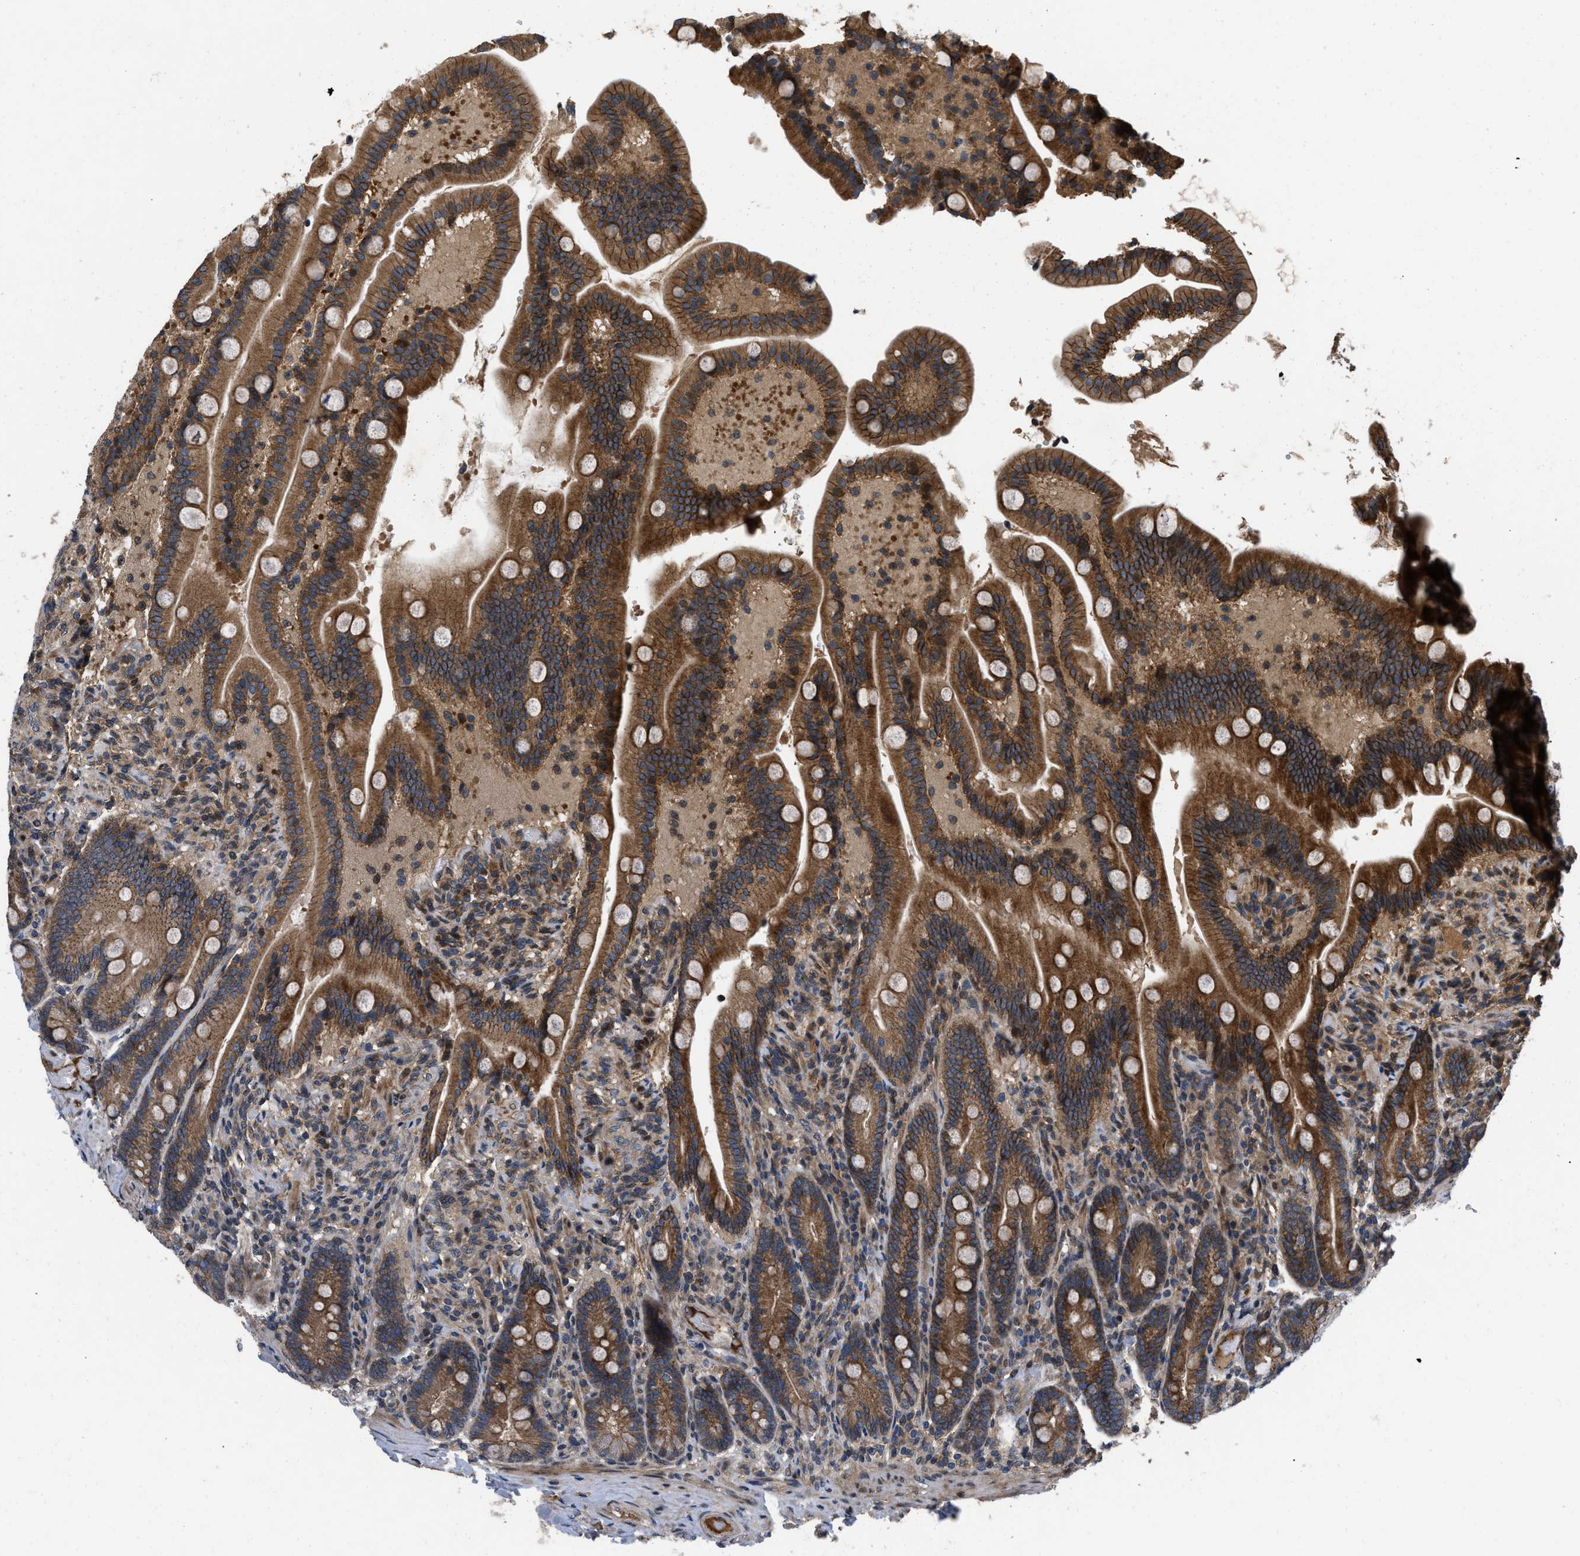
{"staining": {"intensity": "strong", "quantity": ">75%", "location": "cytoplasmic/membranous"}, "tissue": "duodenum", "cell_type": "Glandular cells", "image_type": "normal", "snomed": [{"axis": "morphology", "description": "Normal tissue, NOS"}, {"axis": "topography", "description": "Duodenum"}], "caption": "A brown stain highlights strong cytoplasmic/membranous expression of a protein in glandular cells of normal human duodenum. (Stains: DAB (3,3'-diaminobenzidine) in brown, nuclei in blue, Microscopy: brightfield microscopy at high magnification).", "gene": "PRDM14", "patient": {"sex": "male", "age": 54}}